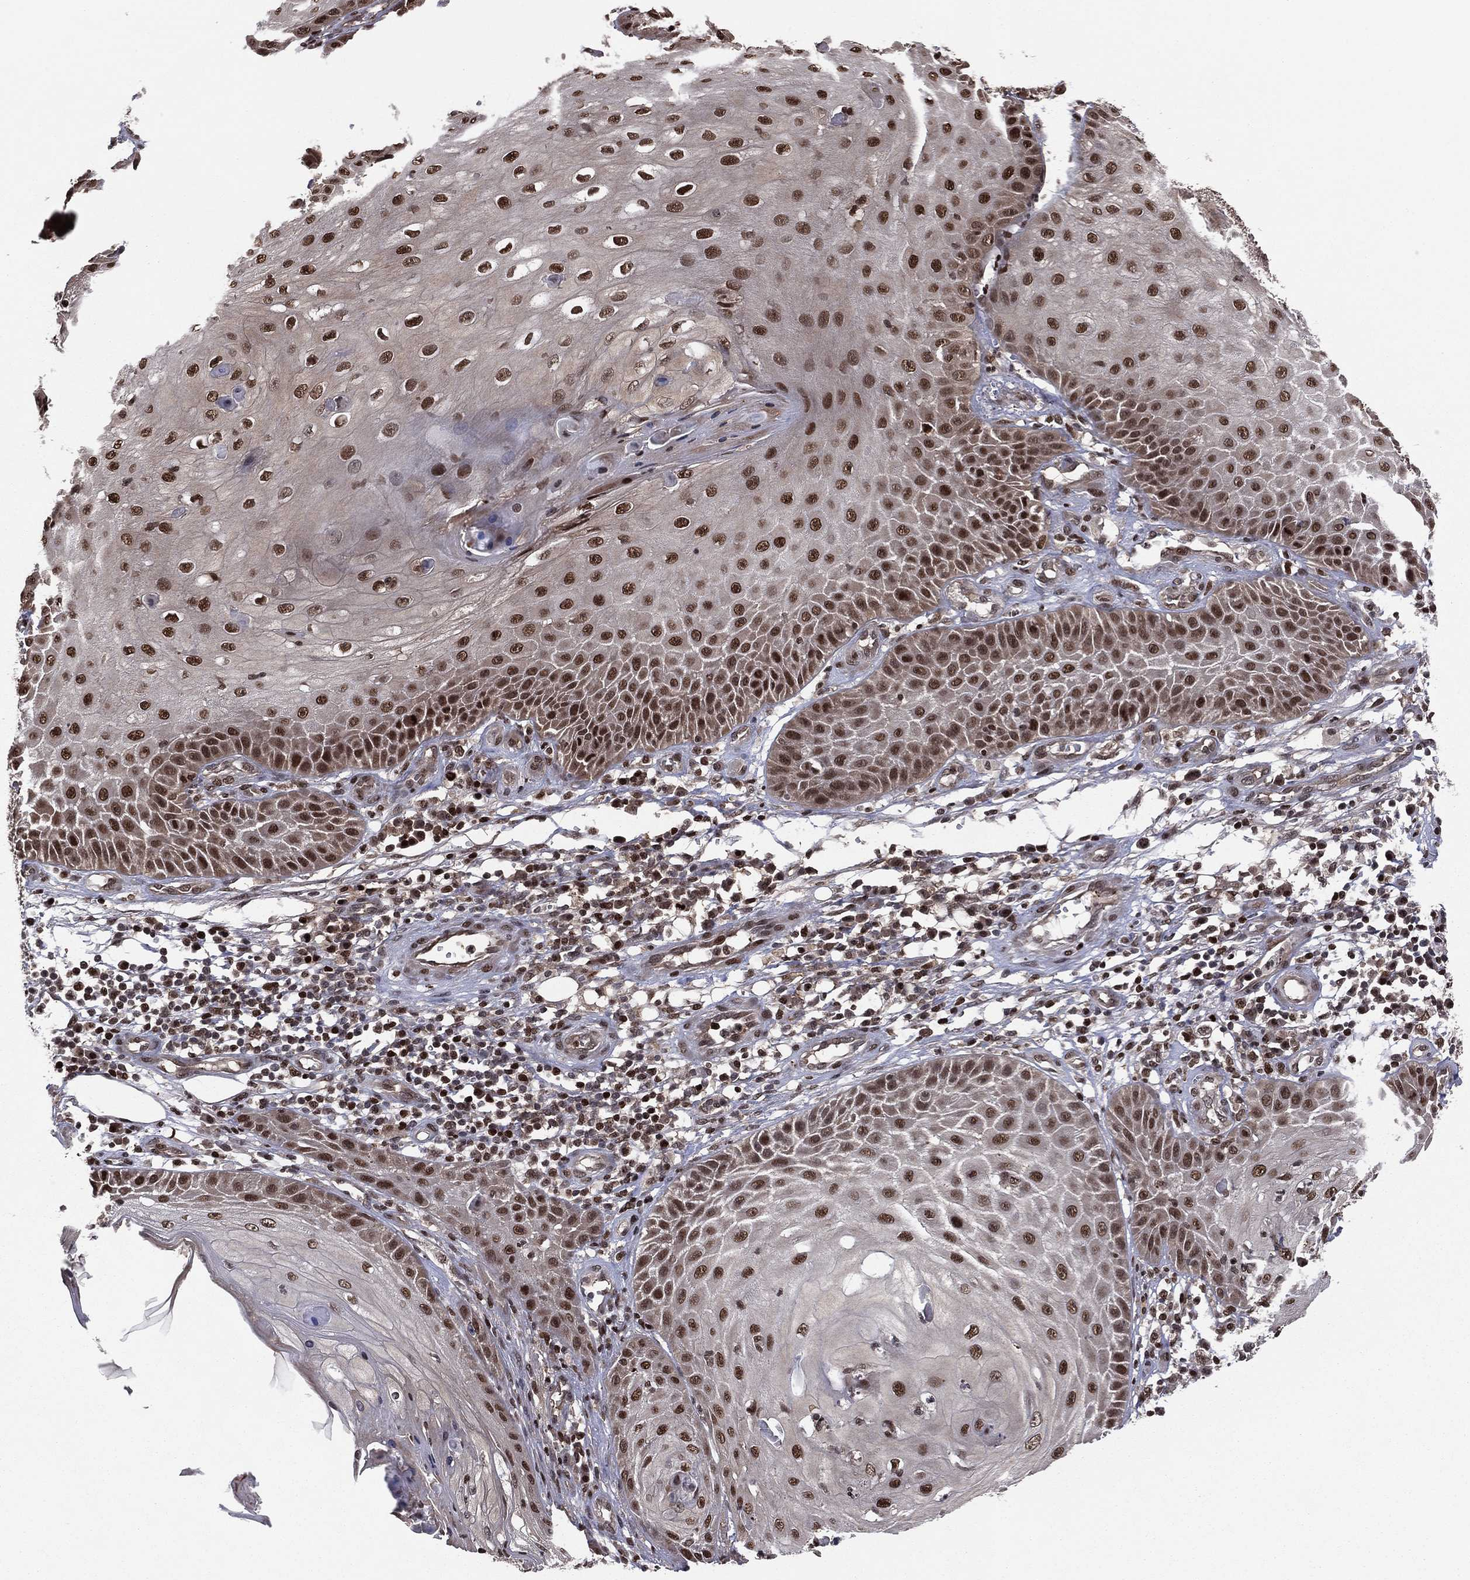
{"staining": {"intensity": "strong", "quantity": ">75%", "location": "nuclear"}, "tissue": "skin cancer", "cell_type": "Tumor cells", "image_type": "cancer", "snomed": [{"axis": "morphology", "description": "Squamous cell carcinoma, NOS"}, {"axis": "topography", "description": "Skin"}], "caption": "Approximately >75% of tumor cells in human skin cancer (squamous cell carcinoma) display strong nuclear protein positivity as visualized by brown immunohistochemical staining.", "gene": "PSMA1", "patient": {"sex": "male", "age": 70}}